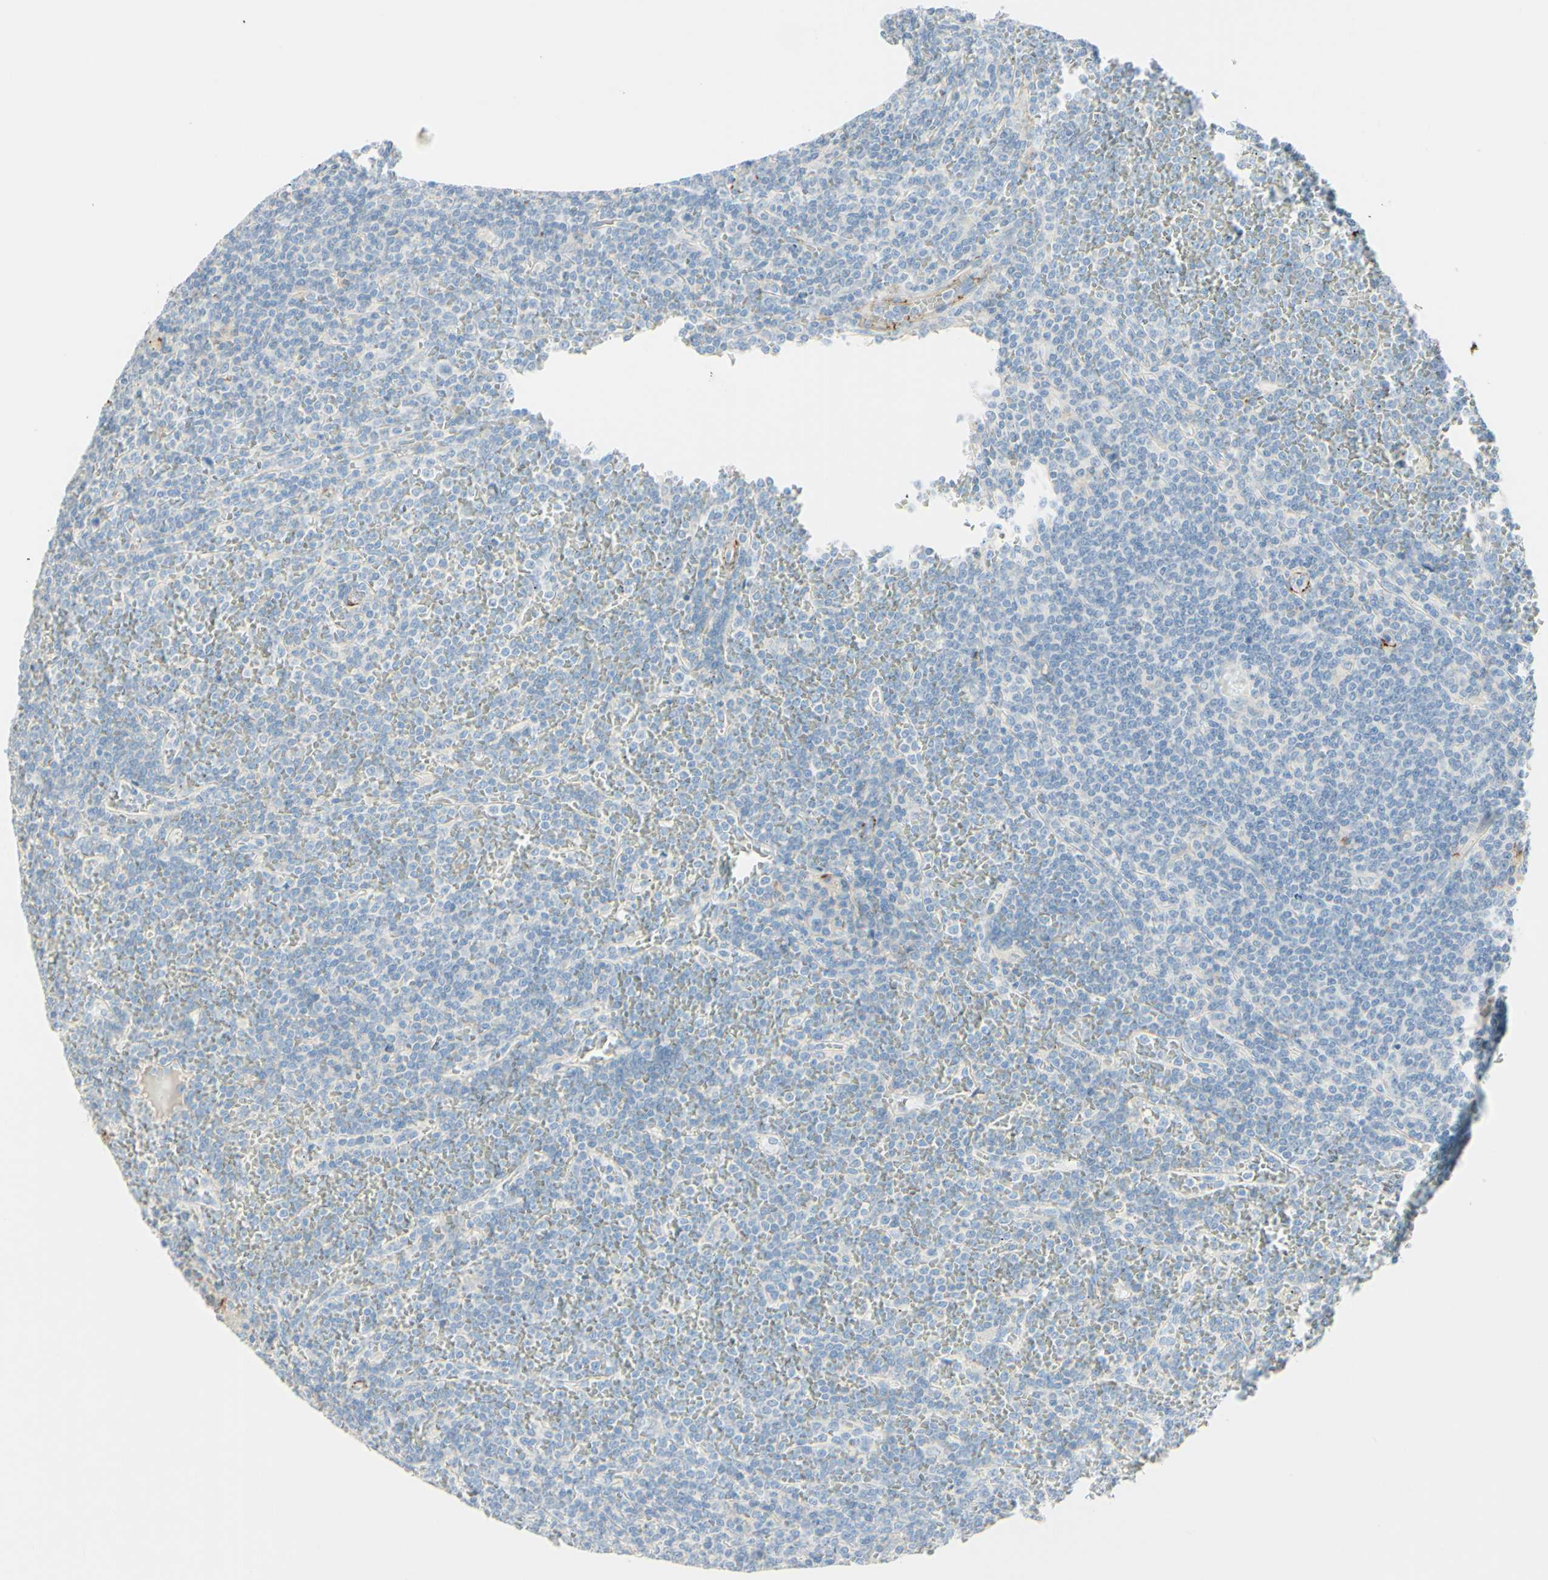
{"staining": {"intensity": "negative", "quantity": "none", "location": "none"}, "tissue": "lymphoma", "cell_type": "Tumor cells", "image_type": "cancer", "snomed": [{"axis": "morphology", "description": "Malignant lymphoma, non-Hodgkin's type, Low grade"}, {"axis": "topography", "description": "Spleen"}], "caption": "A high-resolution histopathology image shows immunohistochemistry (IHC) staining of lymphoma, which reveals no significant expression in tumor cells. (DAB (3,3'-diaminobenzidine) immunohistochemistry (IHC), high magnification).", "gene": "ALCAM", "patient": {"sex": "female", "age": 19}}